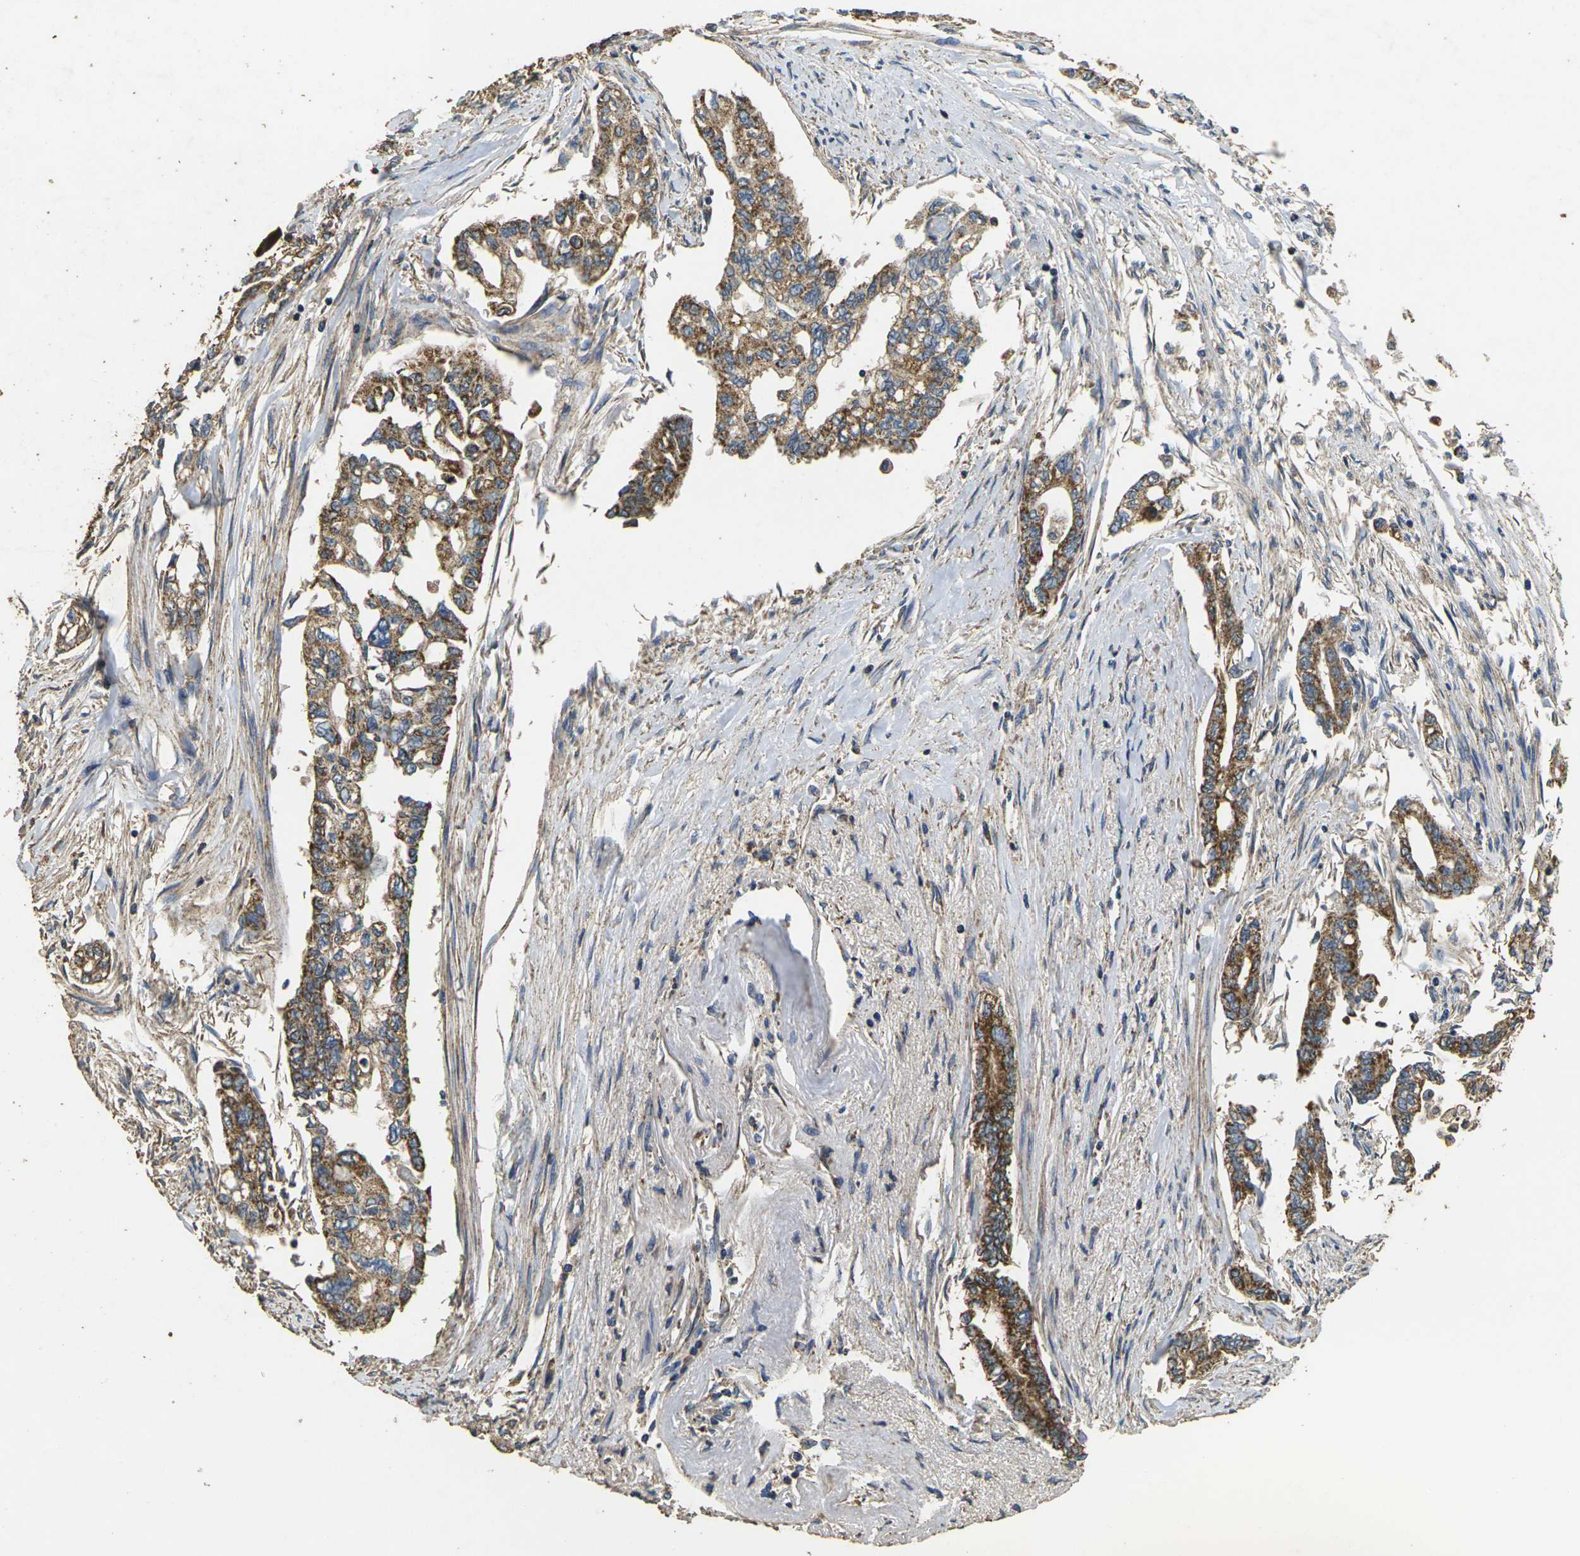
{"staining": {"intensity": "moderate", "quantity": ">75%", "location": "cytoplasmic/membranous"}, "tissue": "pancreatic cancer", "cell_type": "Tumor cells", "image_type": "cancer", "snomed": [{"axis": "morphology", "description": "Normal tissue, NOS"}, {"axis": "topography", "description": "Pancreas"}], "caption": "Immunohistochemistry (IHC) (DAB) staining of human pancreatic cancer reveals moderate cytoplasmic/membranous protein positivity in about >75% of tumor cells. (Stains: DAB (3,3'-diaminobenzidine) in brown, nuclei in blue, Microscopy: brightfield microscopy at high magnification).", "gene": "MAPK11", "patient": {"sex": "male", "age": 42}}